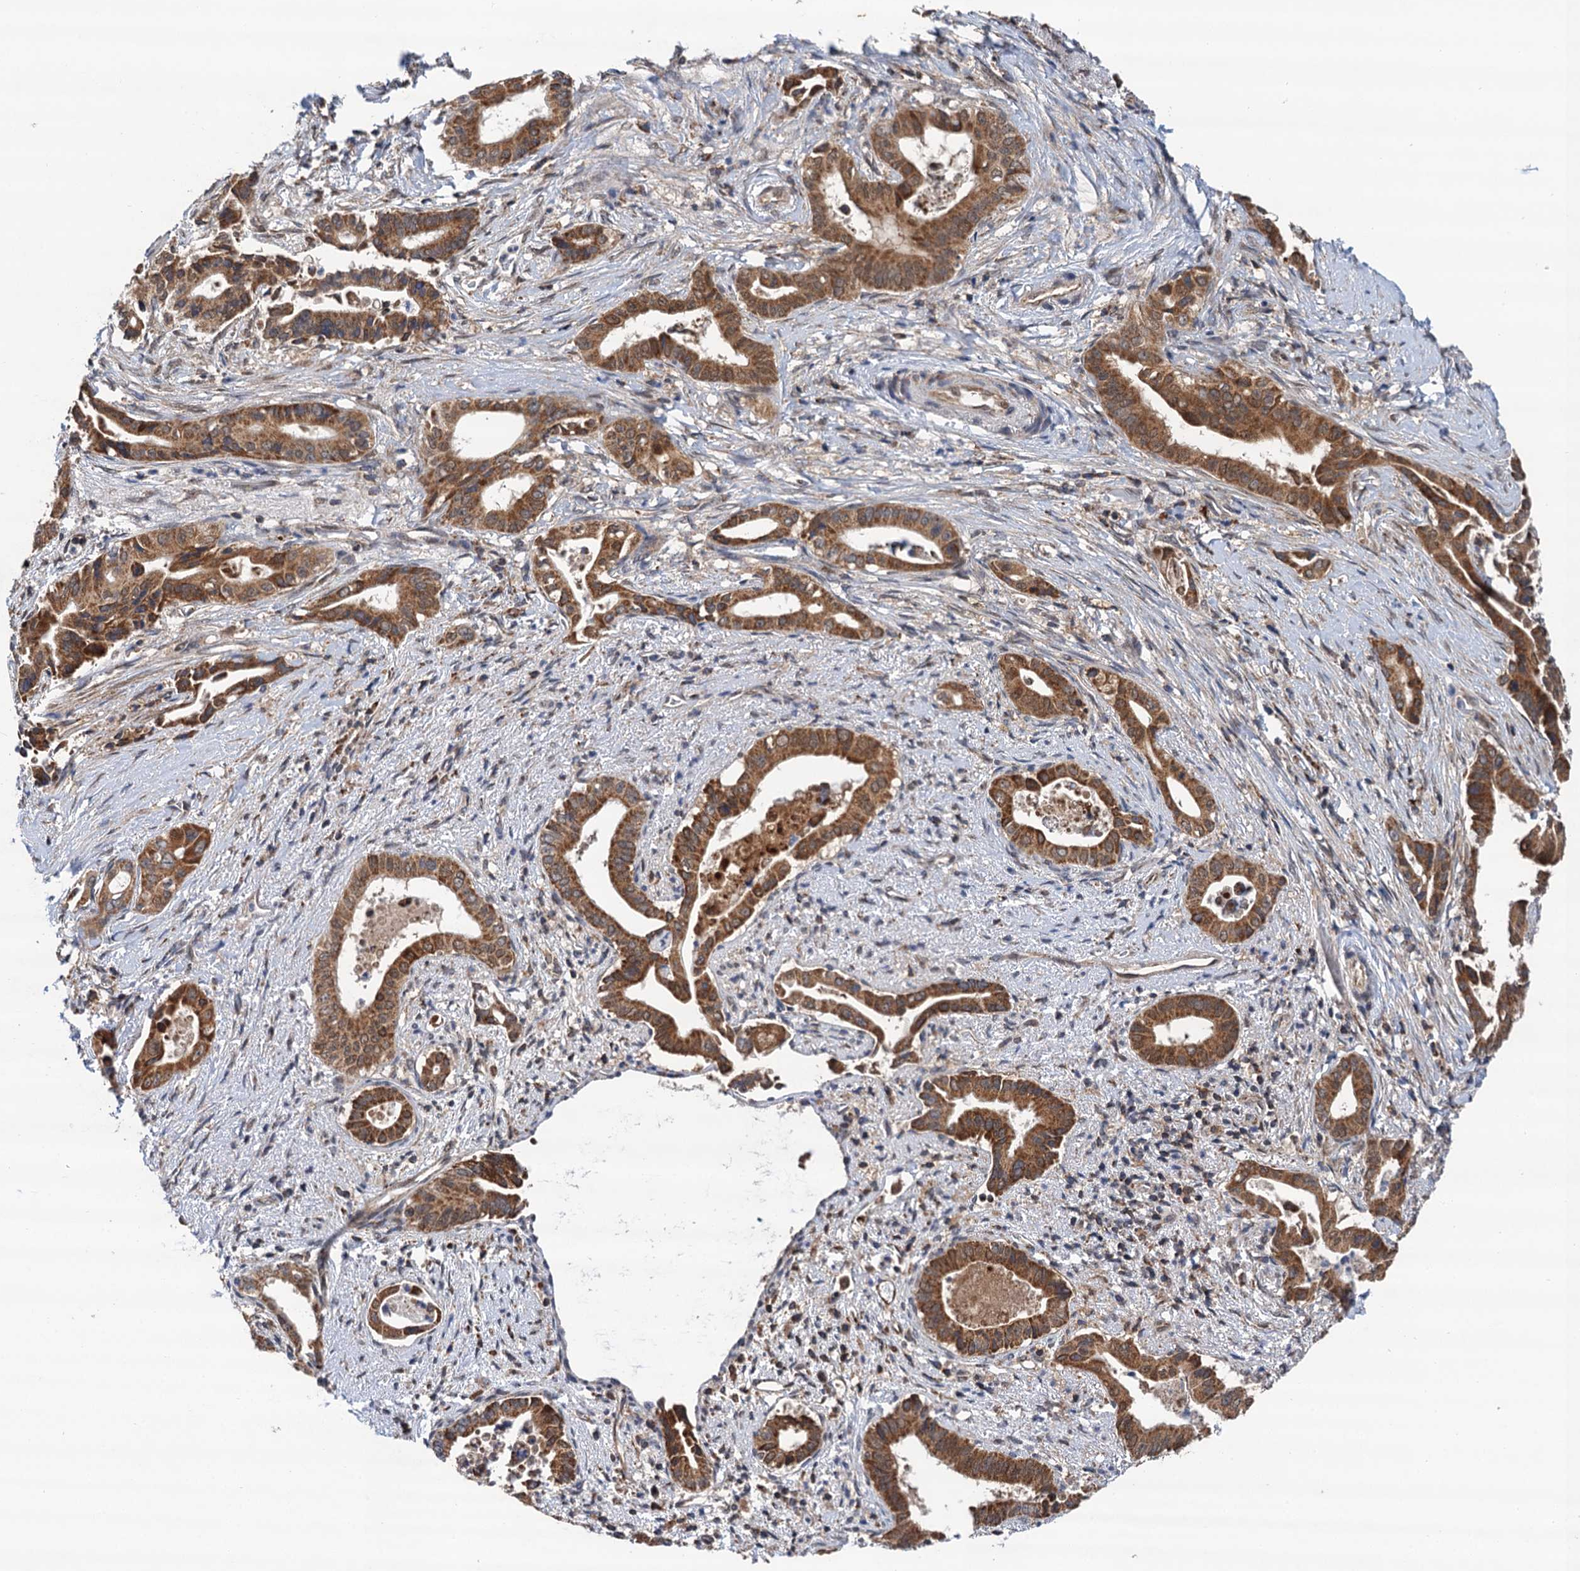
{"staining": {"intensity": "moderate", "quantity": ">75%", "location": "cytoplasmic/membranous"}, "tissue": "pancreatic cancer", "cell_type": "Tumor cells", "image_type": "cancer", "snomed": [{"axis": "morphology", "description": "Adenocarcinoma, NOS"}, {"axis": "topography", "description": "Pancreas"}], "caption": "Immunohistochemical staining of pancreatic adenocarcinoma demonstrates medium levels of moderate cytoplasmic/membranous protein positivity in approximately >75% of tumor cells. Using DAB (3,3'-diaminobenzidine) (brown) and hematoxylin (blue) stains, captured at high magnification using brightfield microscopy.", "gene": "CMPK2", "patient": {"sex": "female", "age": 77}}